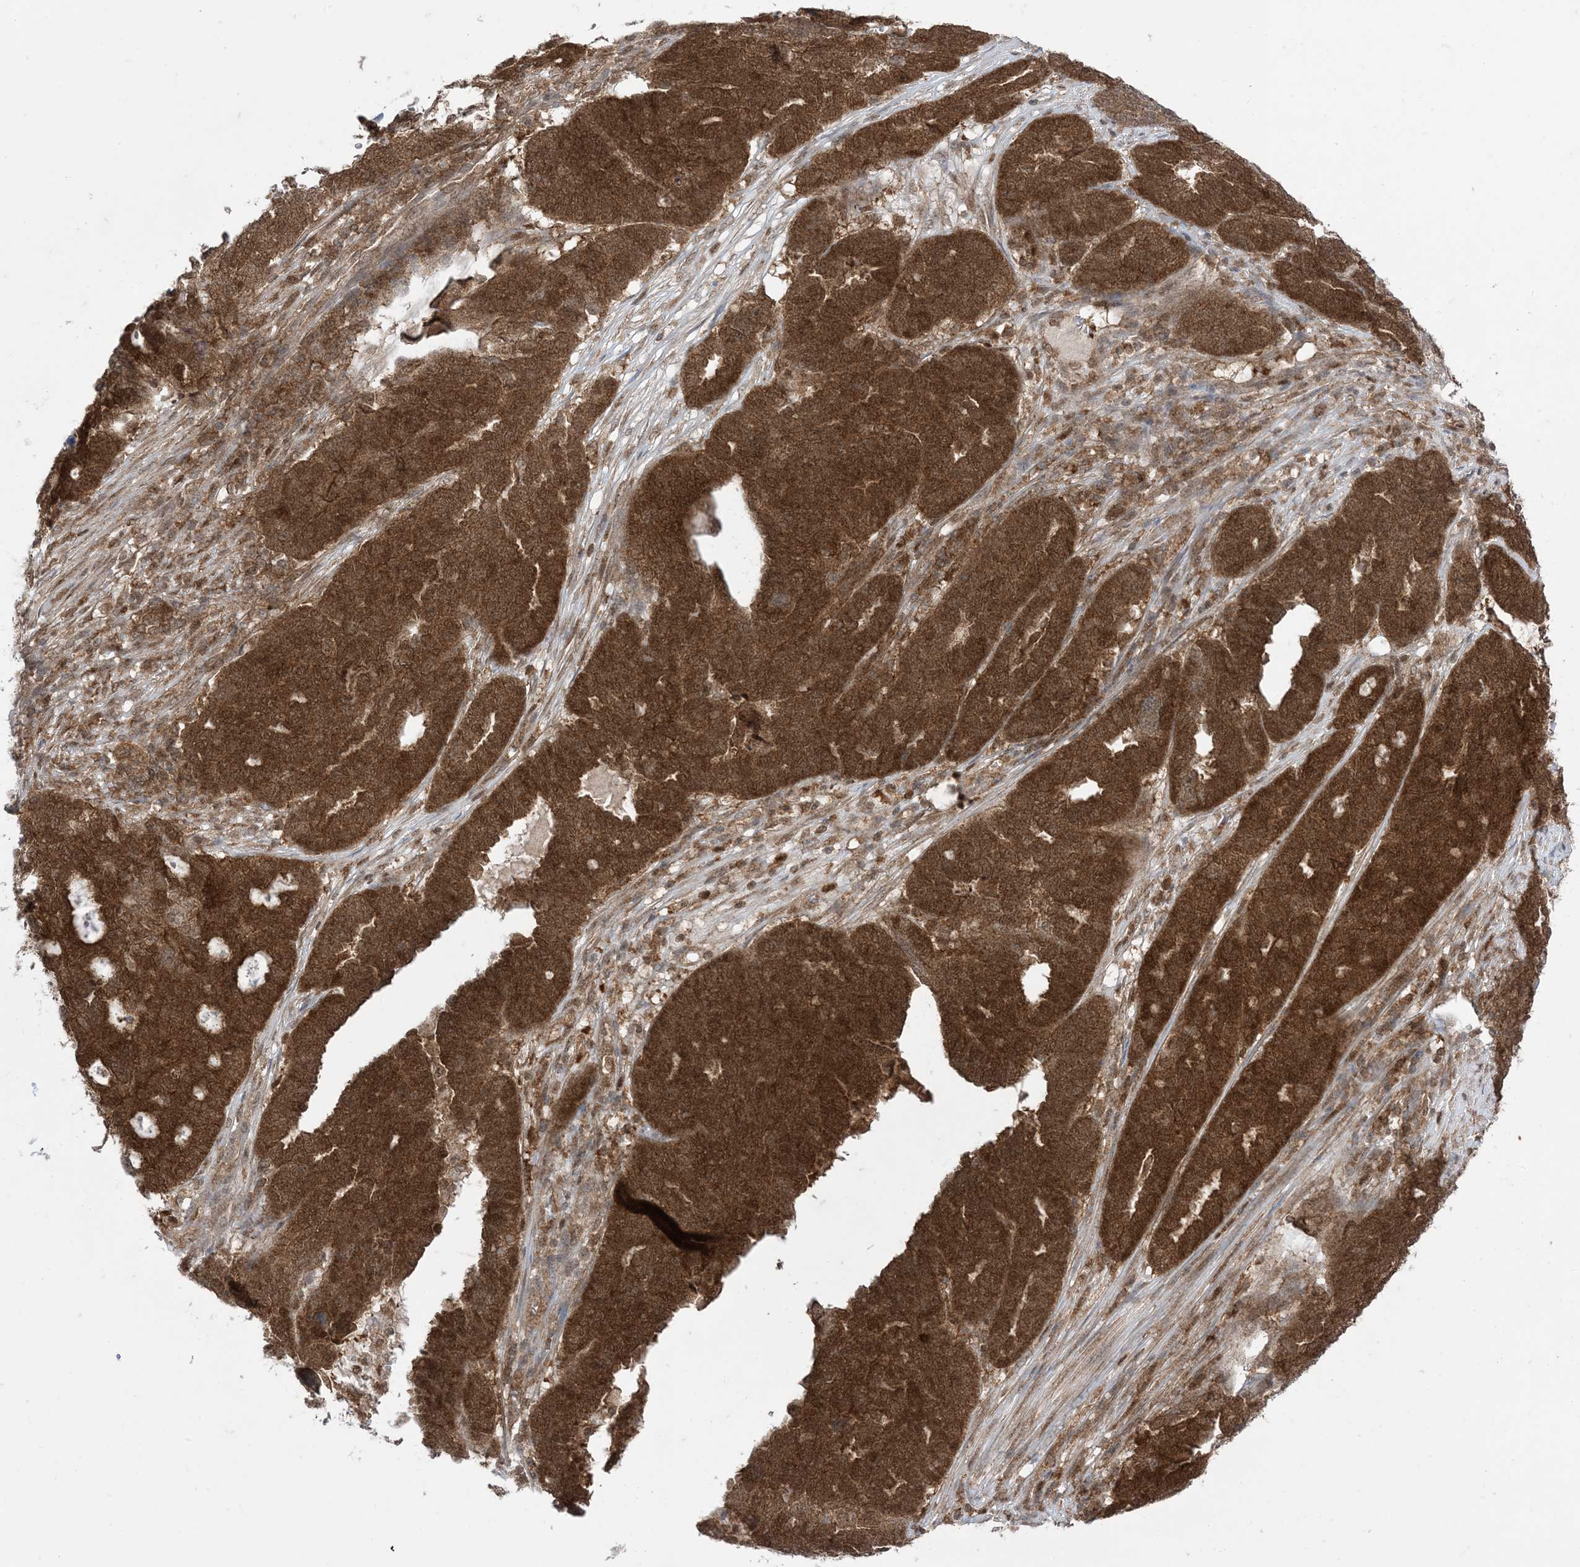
{"staining": {"intensity": "strong", "quantity": ">75%", "location": "cytoplasmic/membranous,nuclear"}, "tissue": "ovarian cancer", "cell_type": "Tumor cells", "image_type": "cancer", "snomed": [{"axis": "morphology", "description": "Cystadenocarcinoma, serous, NOS"}, {"axis": "topography", "description": "Ovary"}], "caption": "Protein expression analysis of human serous cystadenocarcinoma (ovarian) reveals strong cytoplasmic/membranous and nuclear positivity in about >75% of tumor cells.", "gene": "PTPA", "patient": {"sex": "female", "age": 59}}